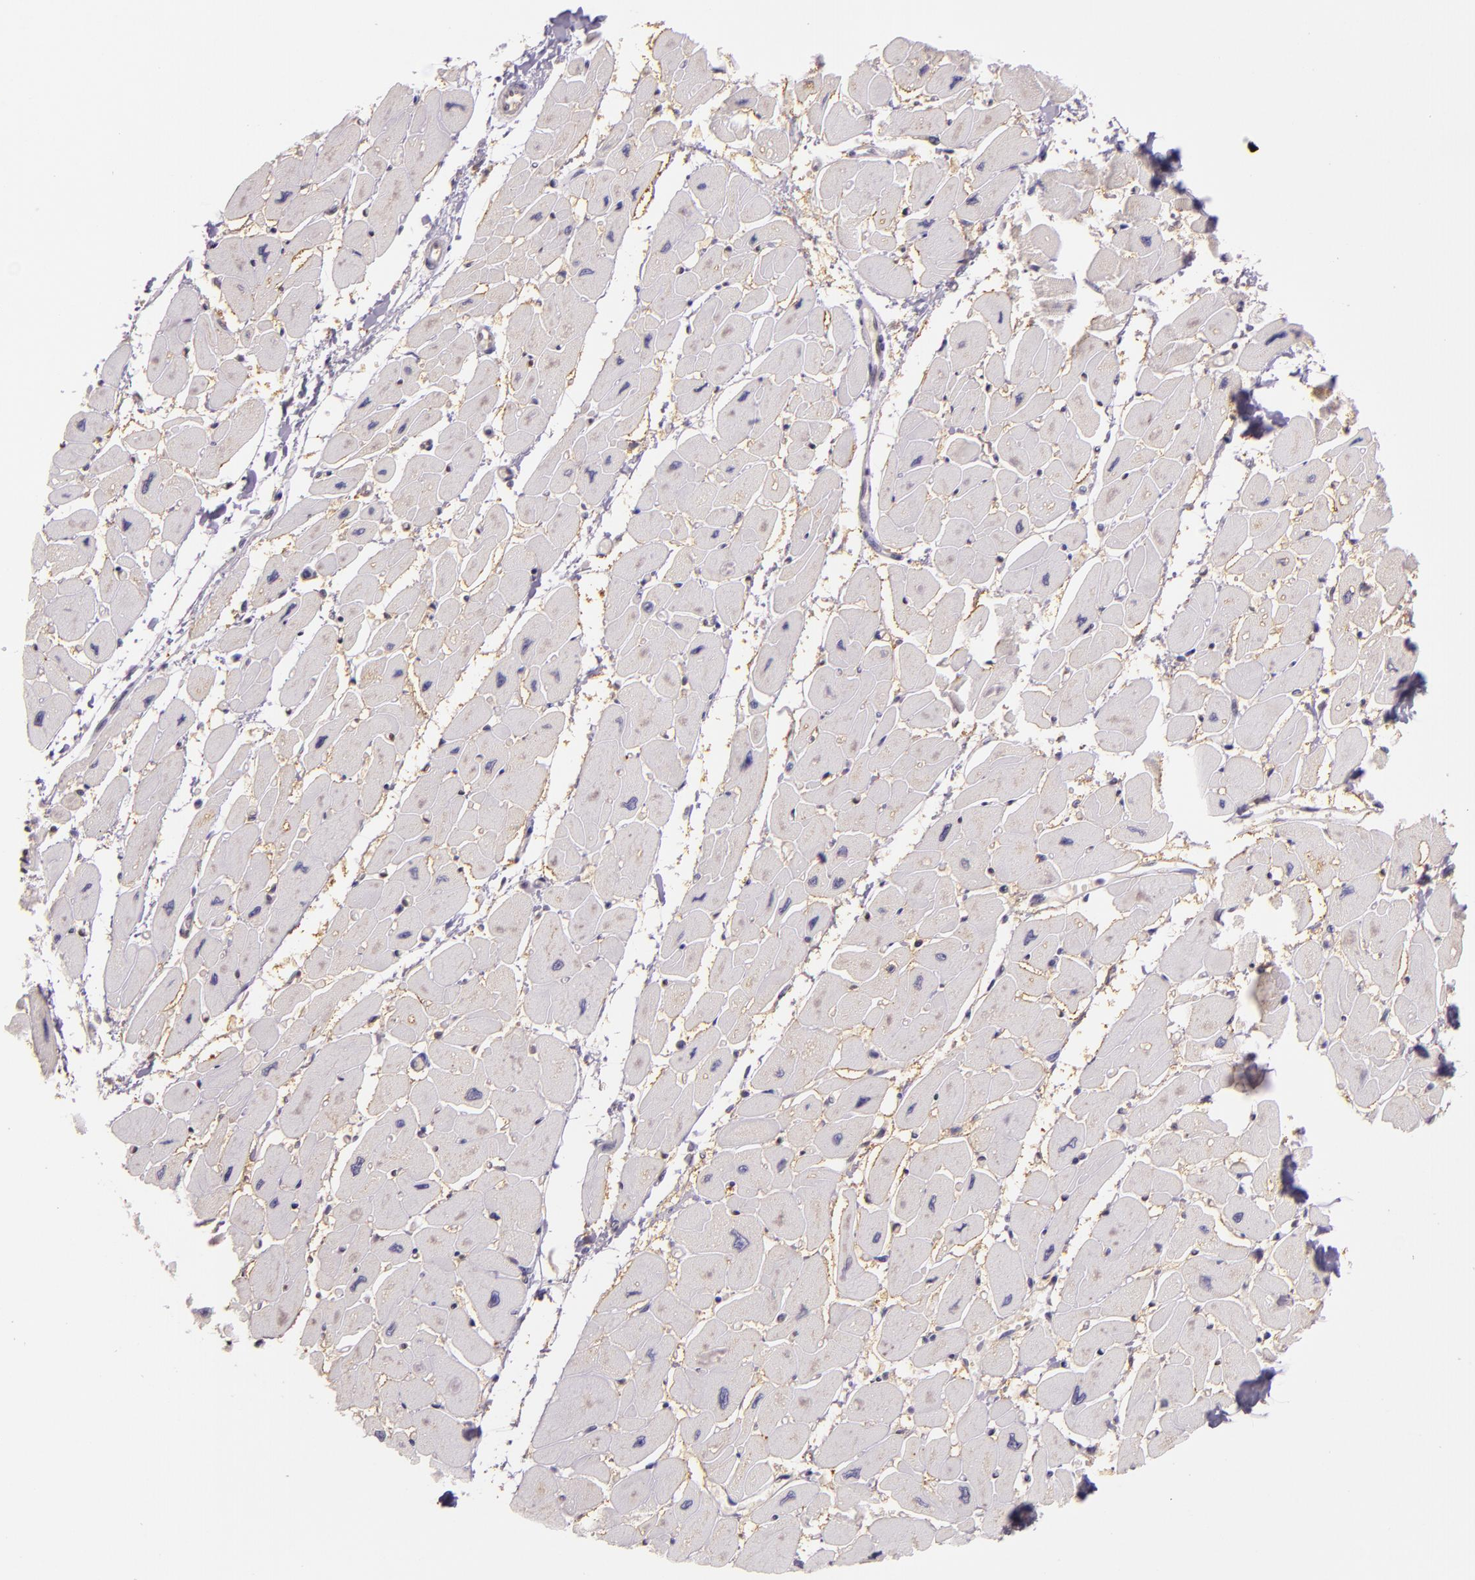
{"staining": {"intensity": "negative", "quantity": "none", "location": "none"}, "tissue": "heart muscle", "cell_type": "Cardiomyocytes", "image_type": "normal", "snomed": [{"axis": "morphology", "description": "Normal tissue, NOS"}, {"axis": "topography", "description": "Heart"}], "caption": "Histopathology image shows no protein expression in cardiomyocytes of normal heart muscle.", "gene": "HSPA8", "patient": {"sex": "female", "age": 54}}